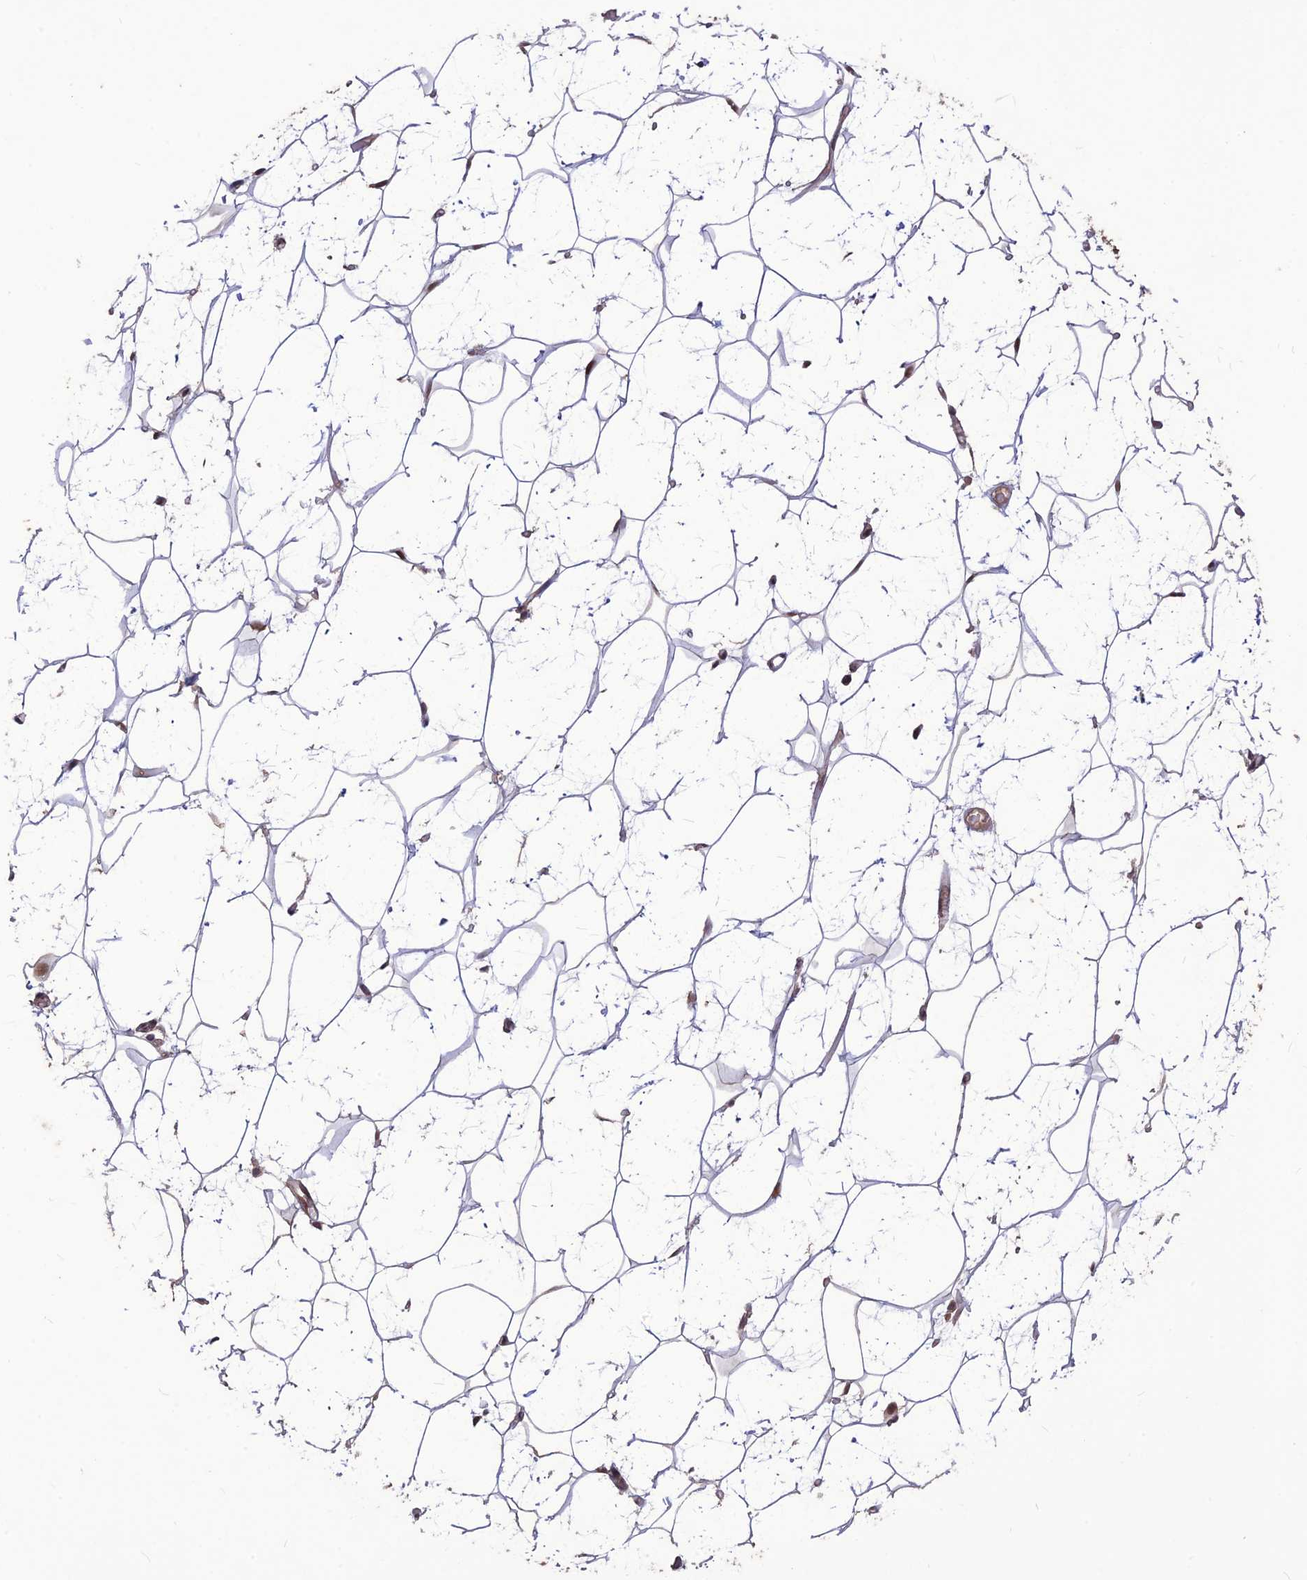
{"staining": {"intensity": "moderate", "quantity": ">75%", "location": "nuclear"}, "tissue": "adipose tissue", "cell_type": "Adipocytes", "image_type": "normal", "snomed": [{"axis": "morphology", "description": "Normal tissue, NOS"}, {"axis": "topography", "description": "Breast"}], "caption": "The micrograph shows a brown stain indicating the presence of a protein in the nuclear of adipocytes in adipose tissue. The staining was performed using DAB, with brown indicating positive protein expression. Nuclei are stained blue with hematoxylin.", "gene": "DIS3", "patient": {"sex": "female", "age": 26}}